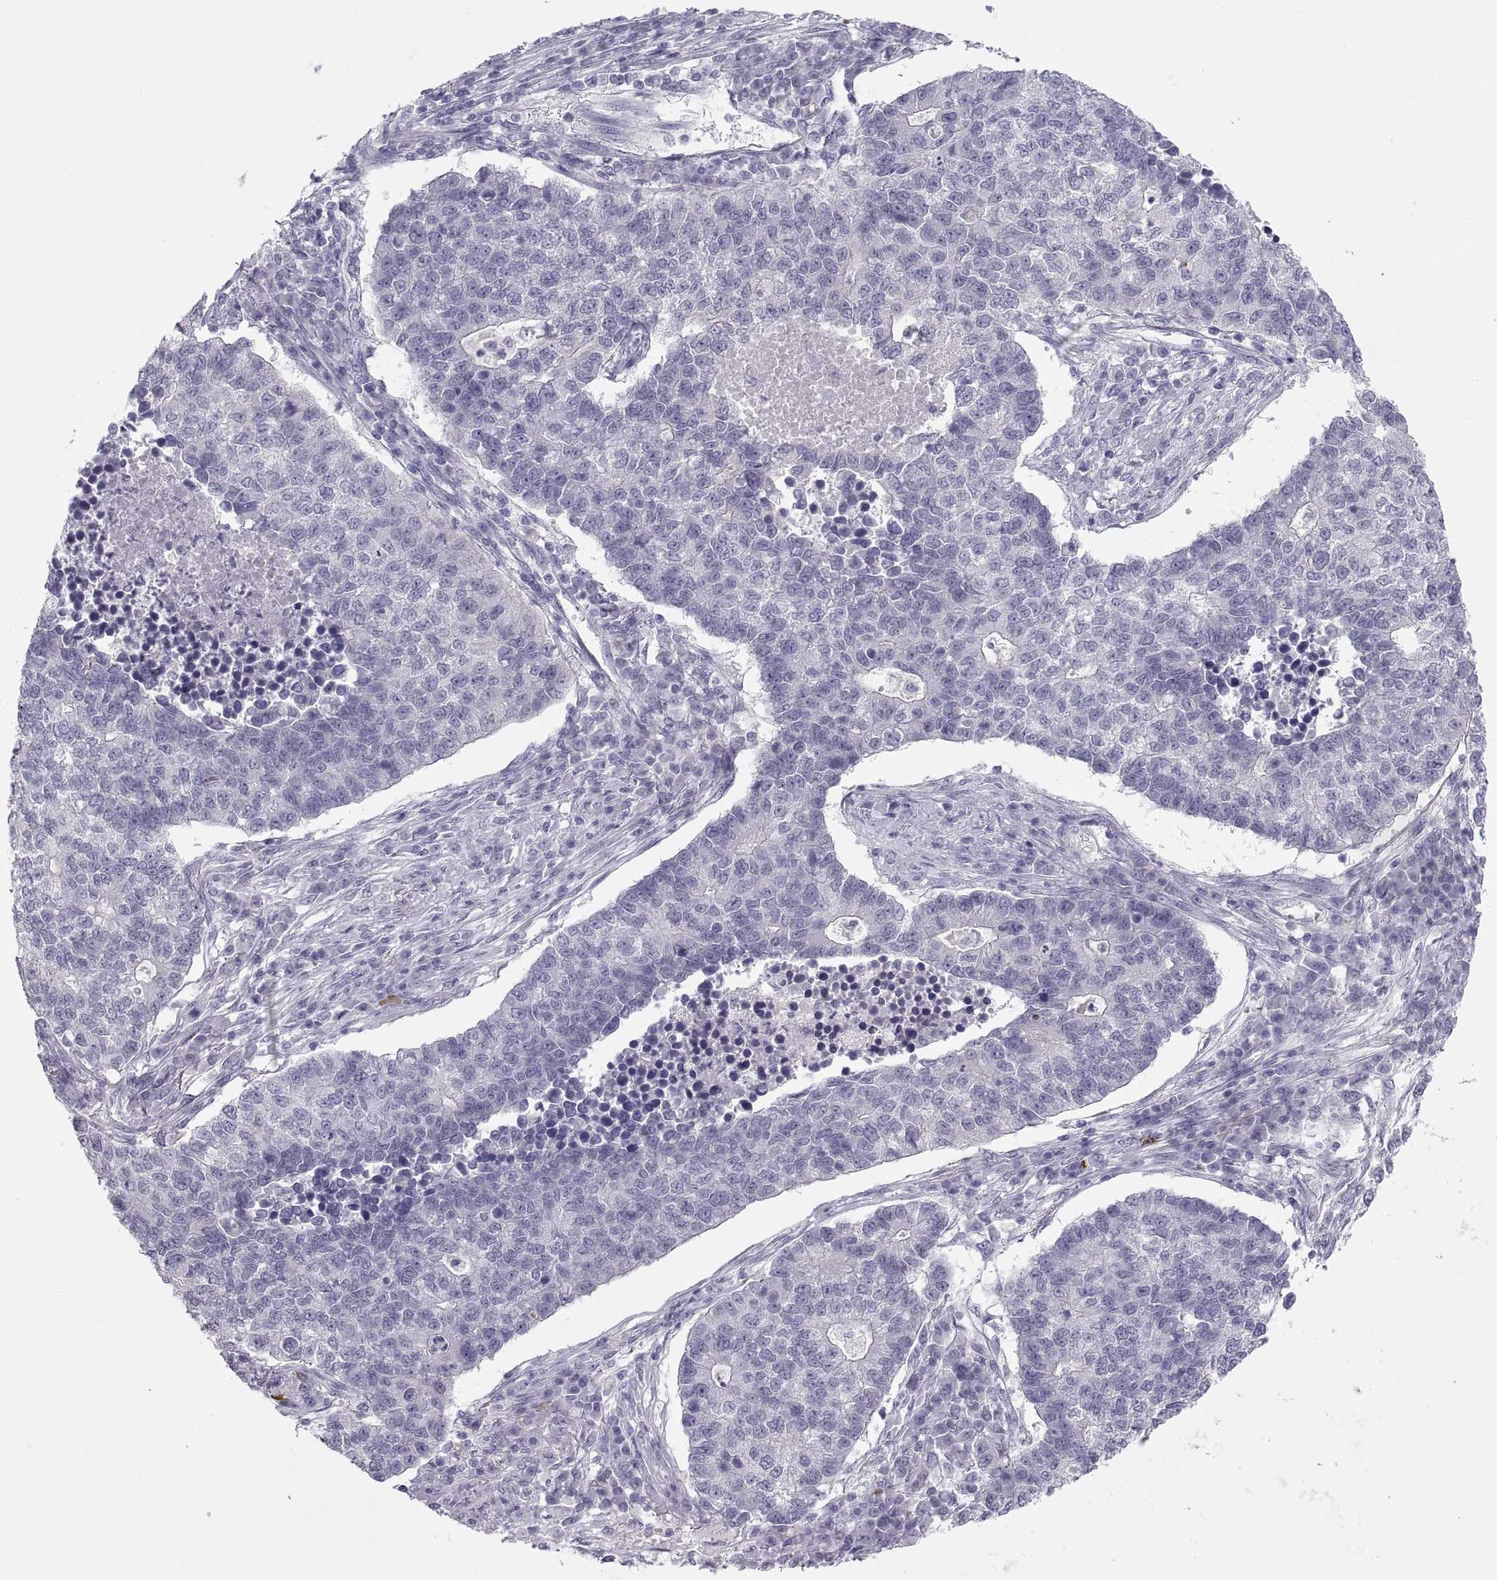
{"staining": {"intensity": "negative", "quantity": "none", "location": "none"}, "tissue": "lung cancer", "cell_type": "Tumor cells", "image_type": "cancer", "snomed": [{"axis": "morphology", "description": "Adenocarcinoma, NOS"}, {"axis": "topography", "description": "Lung"}], "caption": "The histopathology image demonstrates no staining of tumor cells in lung adenocarcinoma.", "gene": "MAGEB2", "patient": {"sex": "male", "age": 57}}